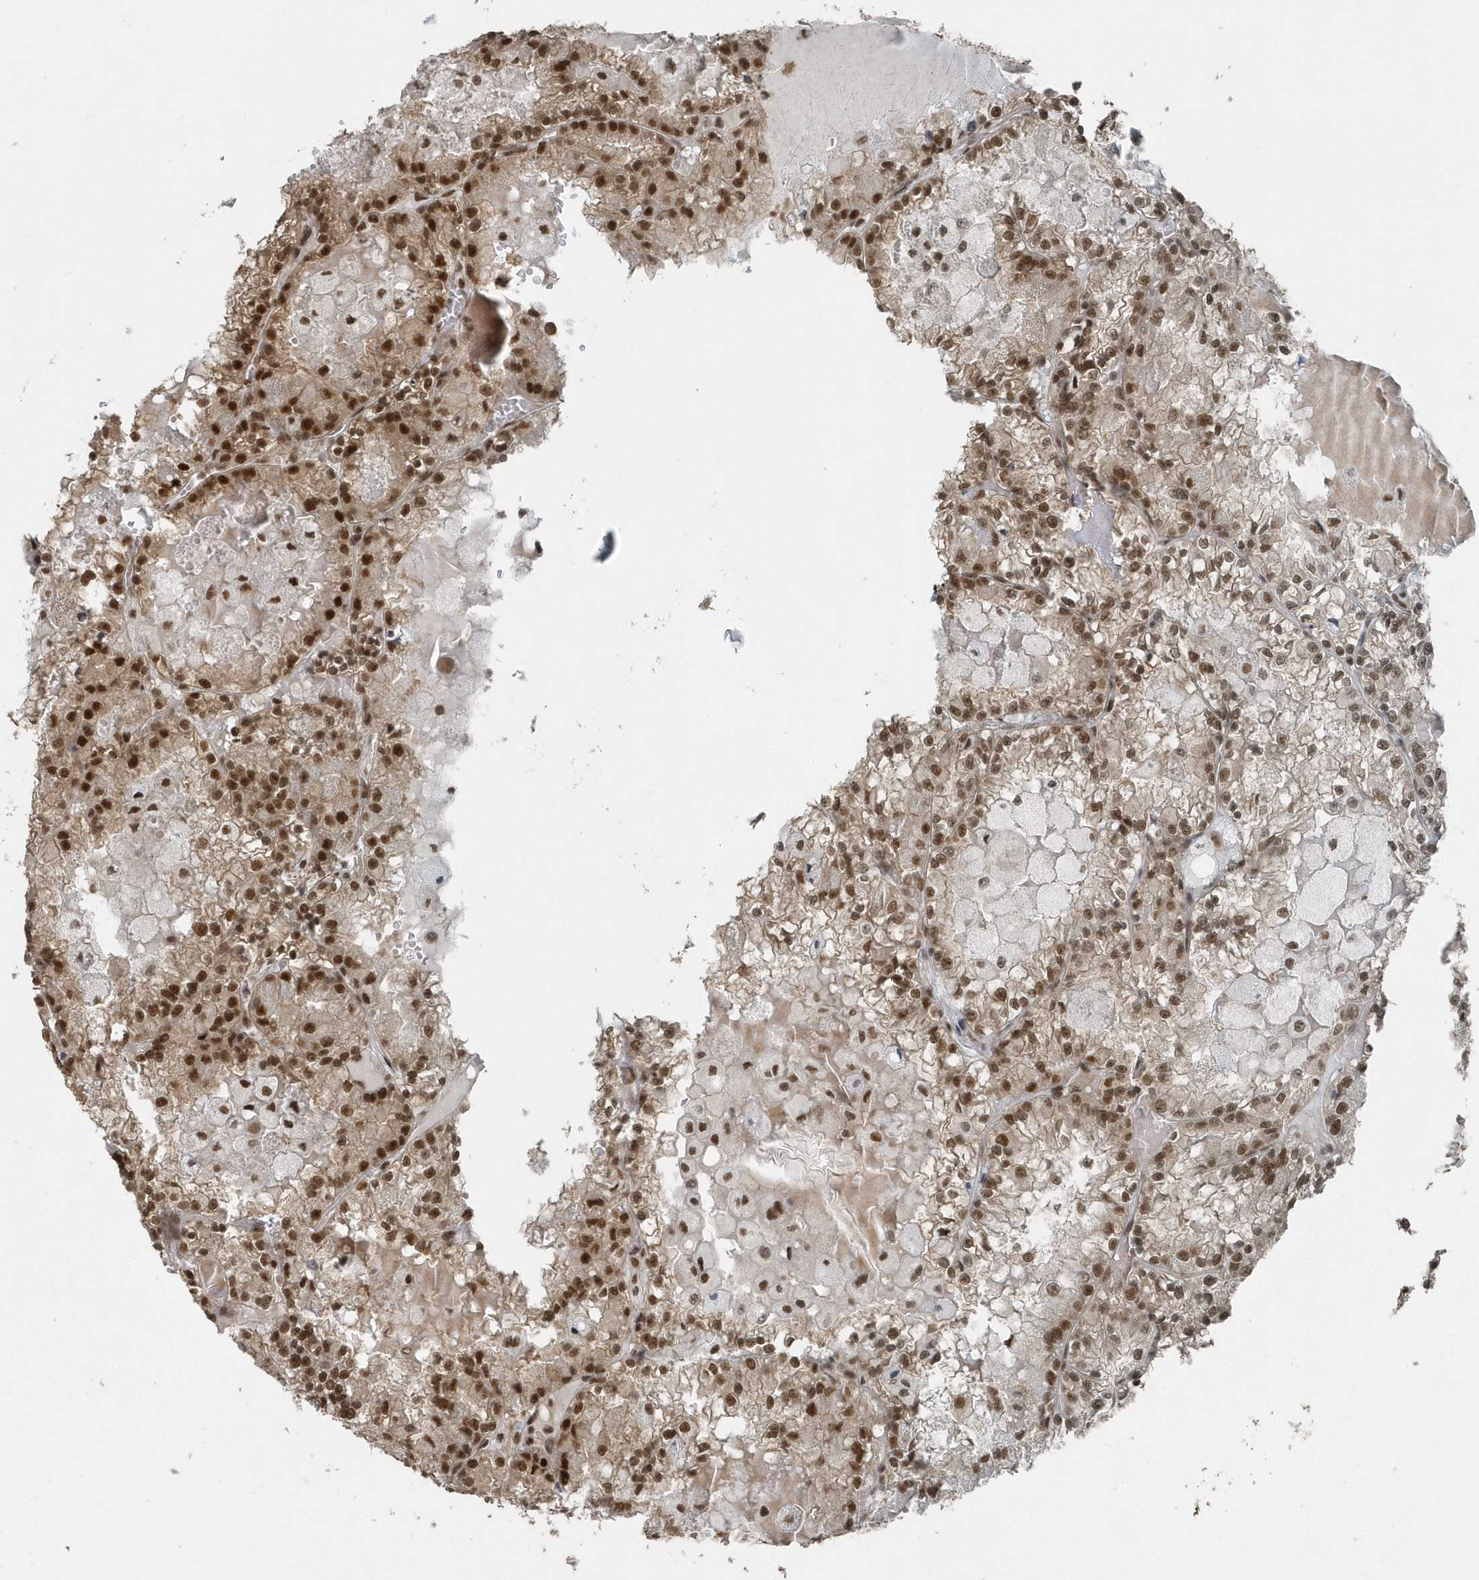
{"staining": {"intensity": "moderate", "quantity": ">75%", "location": "nuclear"}, "tissue": "renal cancer", "cell_type": "Tumor cells", "image_type": "cancer", "snomed": [{"axis": "morphology", "description": "Adenocarcinoma, NOS"}, {"axis": "topography", "description": "Kidney"}], "caption": "Immunohistochemical staining of renal cancer demonstrates moderate nuclear protein staining in about >75% of tumor cells.", "gene": "YTHDC1", "patient": {"sex": "female", "age": 56}}